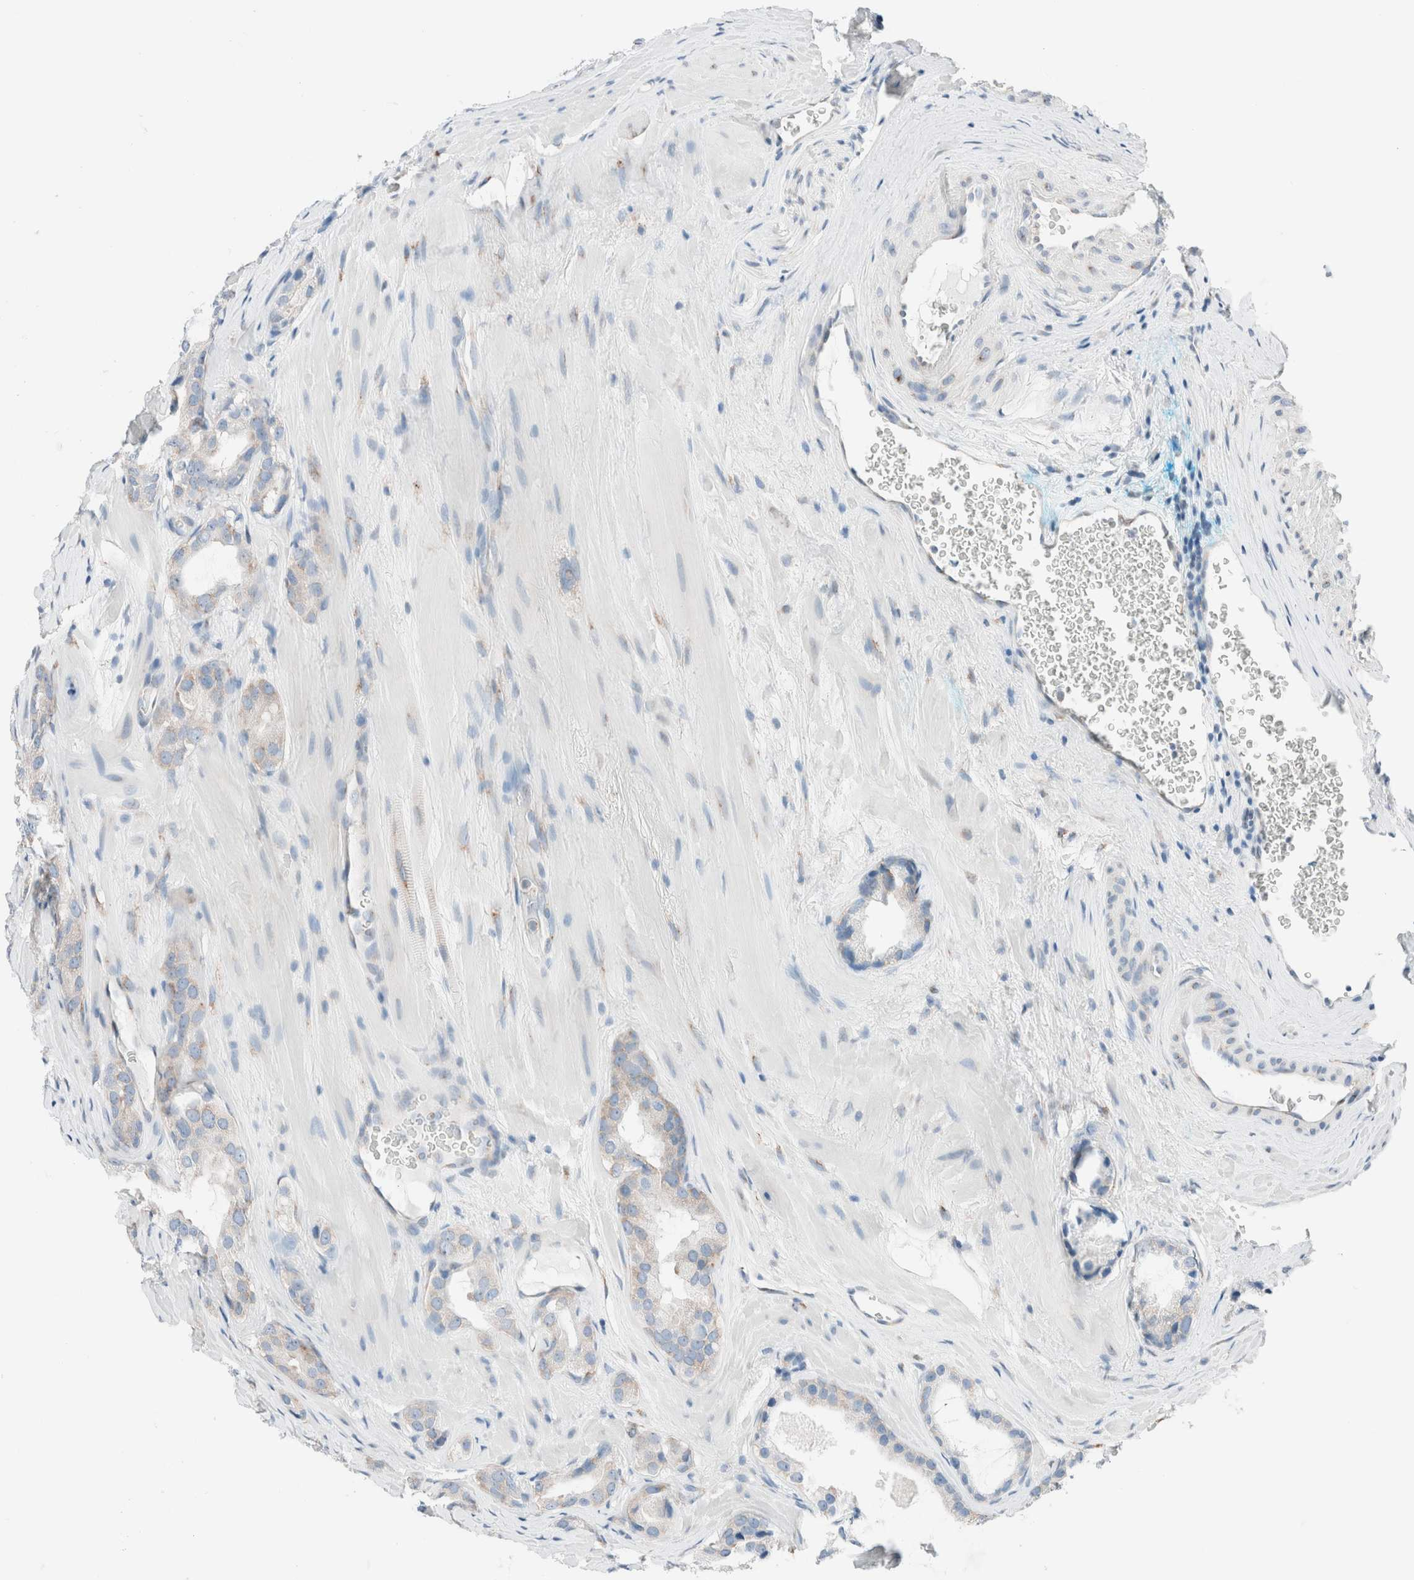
{"staining": {"intensity": "negative", "quantity": "none", "location": "none"}, "tissue": "prostate cancer", "cell_type": "Tumor cells", "image_type": "cancer", "snomed": [{"axis": "morphology", "description": "Adenocarcinoma, High grade"}, {"axis": "topography", "description": "Prostate"}], "caption": "Protein analysis of prostate adenocarcinoma (high-grade) reveals no significant staining in tumor cells. The staining was performed using DAB to visualize the protein expression in brown, while the nuclei were stained in blue with hematoxylin (Magnification: 20x).", "gene": "CASC3", "patient": {"sex": "male", "age": 63}}